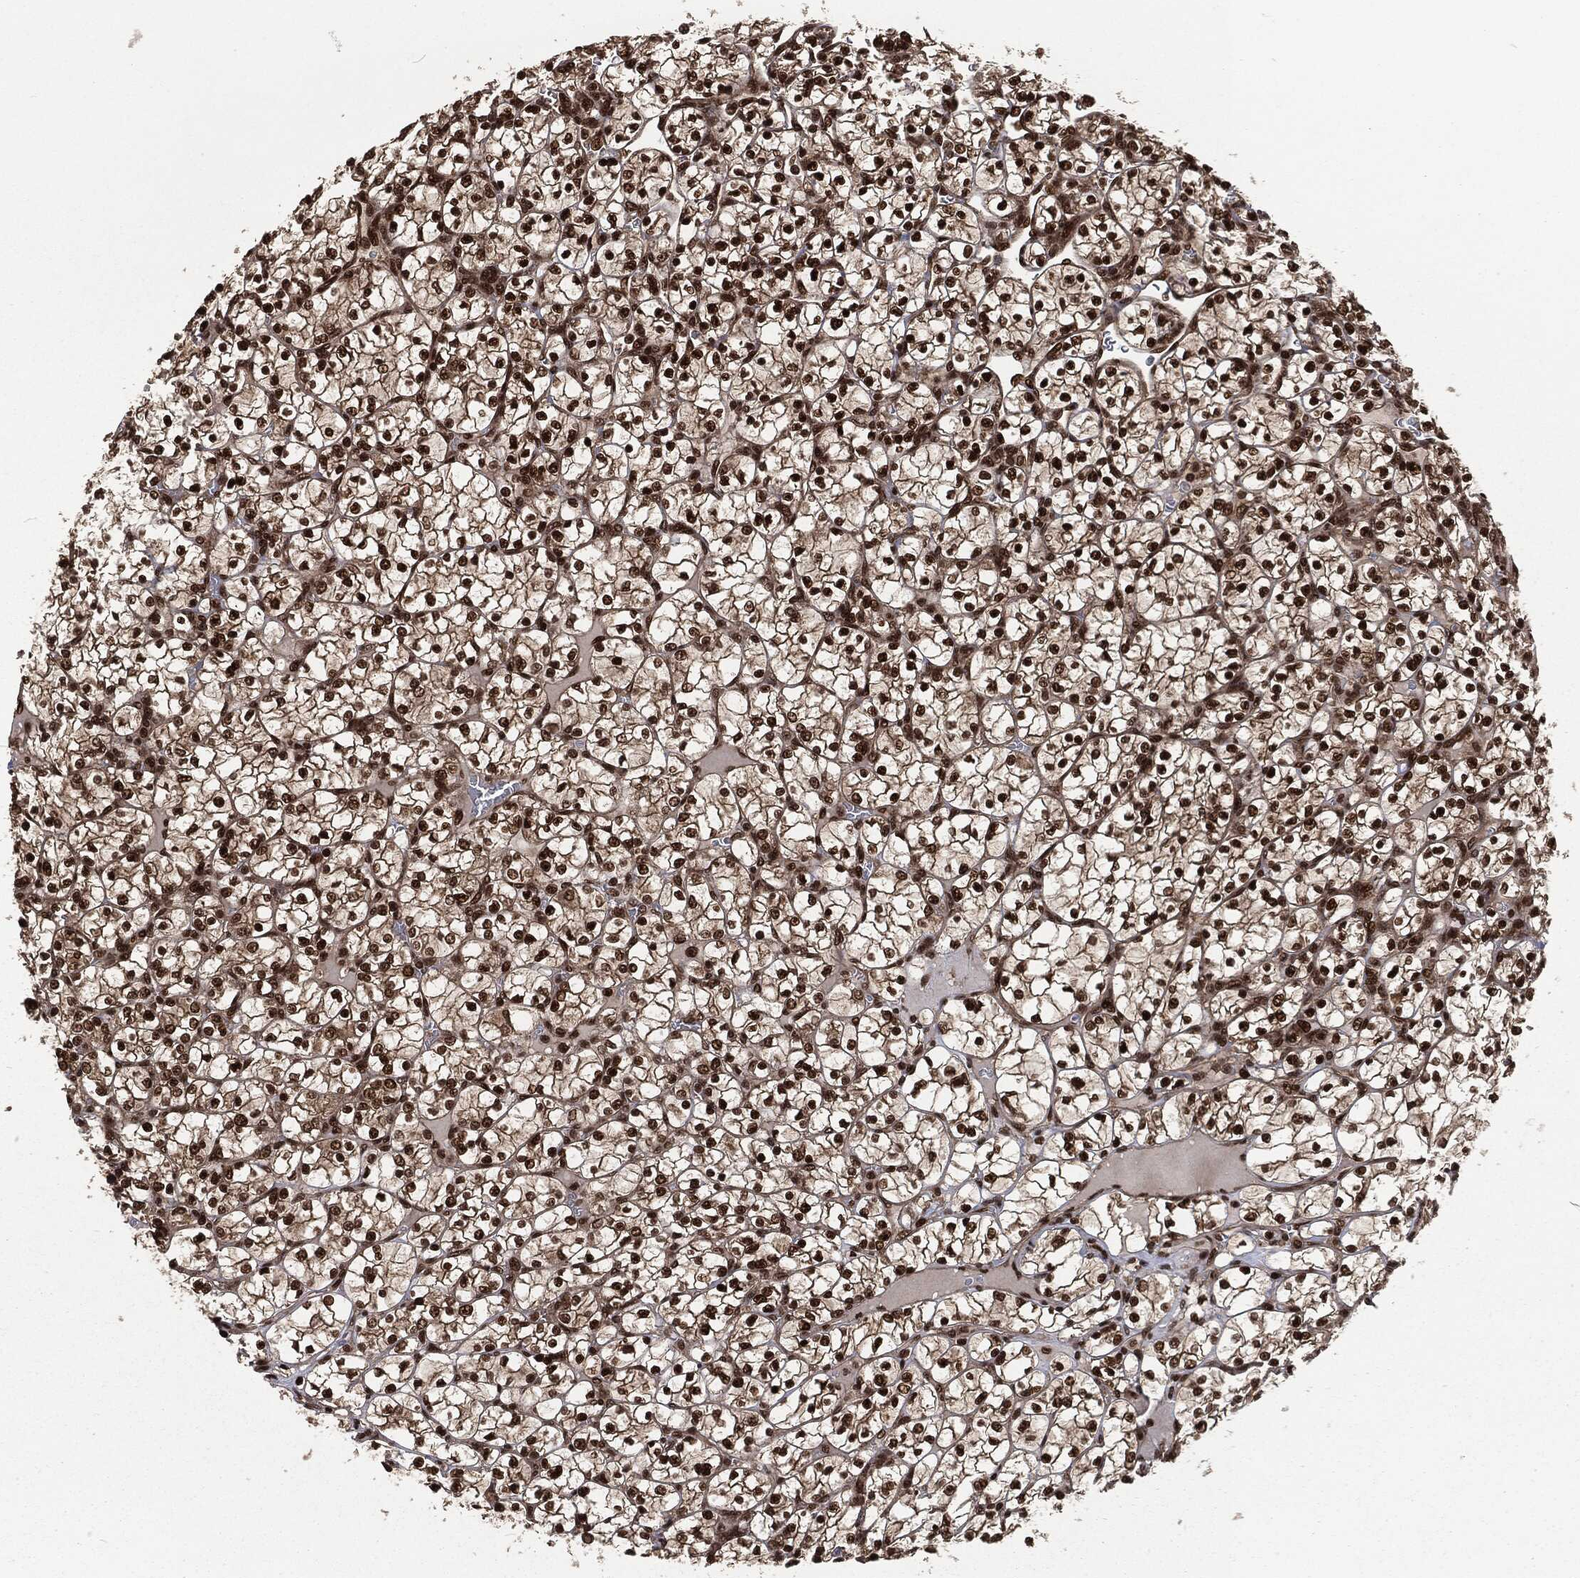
{"staining": {"intensity": "strong", "quantity": ">75%", "location": "nuclear"}, "tissue": "renal cancer", "cell_type": "Tumor cells", "image_type": "cancer", "snomed": [{"axis": "morphology", "description": "Adenocarcinoma, NOS"}, {"axis": "topography", "description": "Kidney"}], "caption": "Renal adenocarcinoma stained for a protein displays strong nuclear positivity in tumor cells. The staining is performed using DAB (3,3'-diaminobenzidine) brown chromogen to label protein expression. The nuclei are counter-stained blue using hematoxylin.", "gene": "NGRN", "patient": {"sex": "female", "age": 89}}